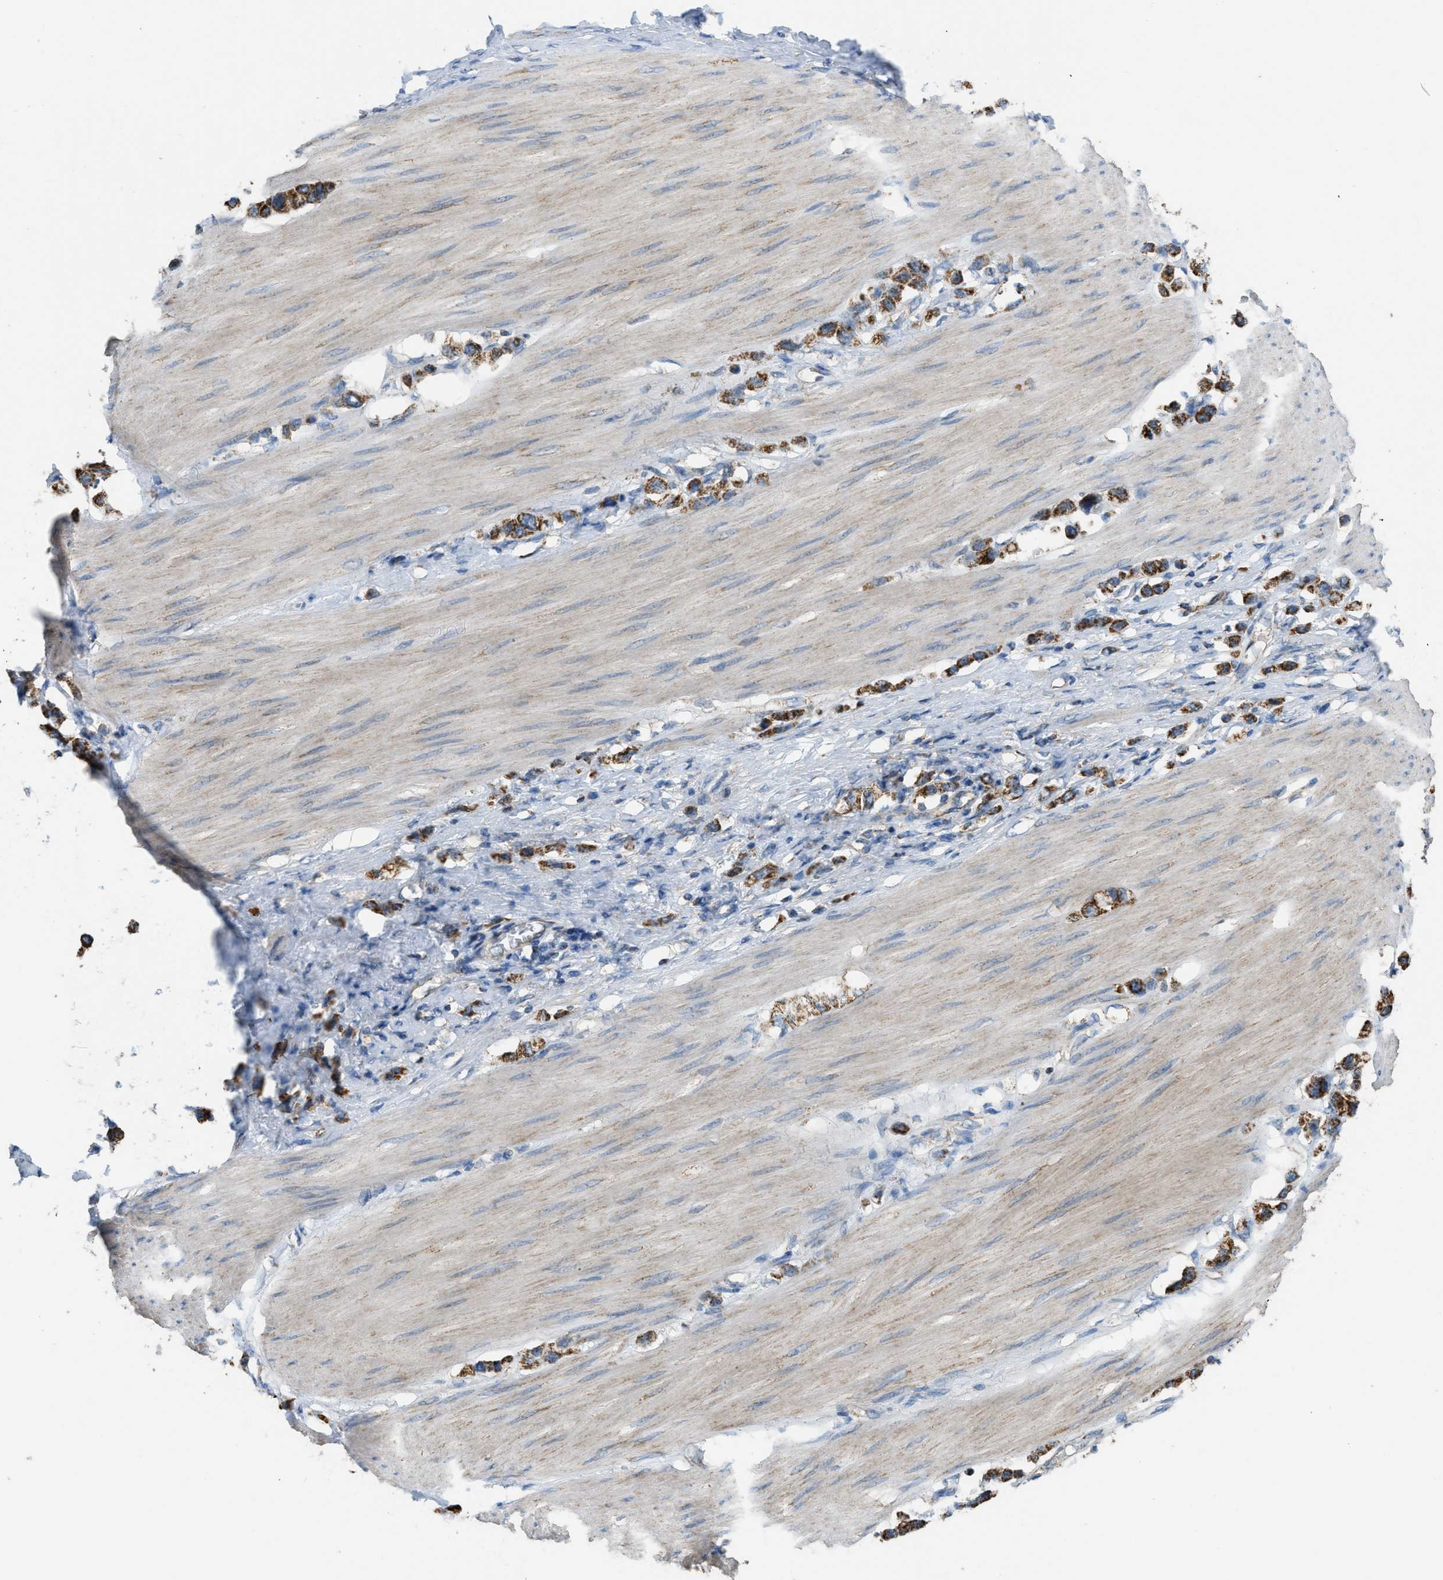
{"staining": {"intensity": "moderate", "quantity": ">75%", "location": "cytoplasmic/membranous"}, "tissue": "stomach cancer", "cell_type": "Tumor cells", "image_type": "cancer", "snomed": [{"axis": "morphology", "description": "Adenocarcinoma, NOS"}, {"axis": "topography", "description": "Stomach"}], "caption": "Human stomach cancer stained with a protein marker exhibits moderate staining in tumor cells.", "gene": "ETFB", "patient": {"sex": "female", "age": 65}}